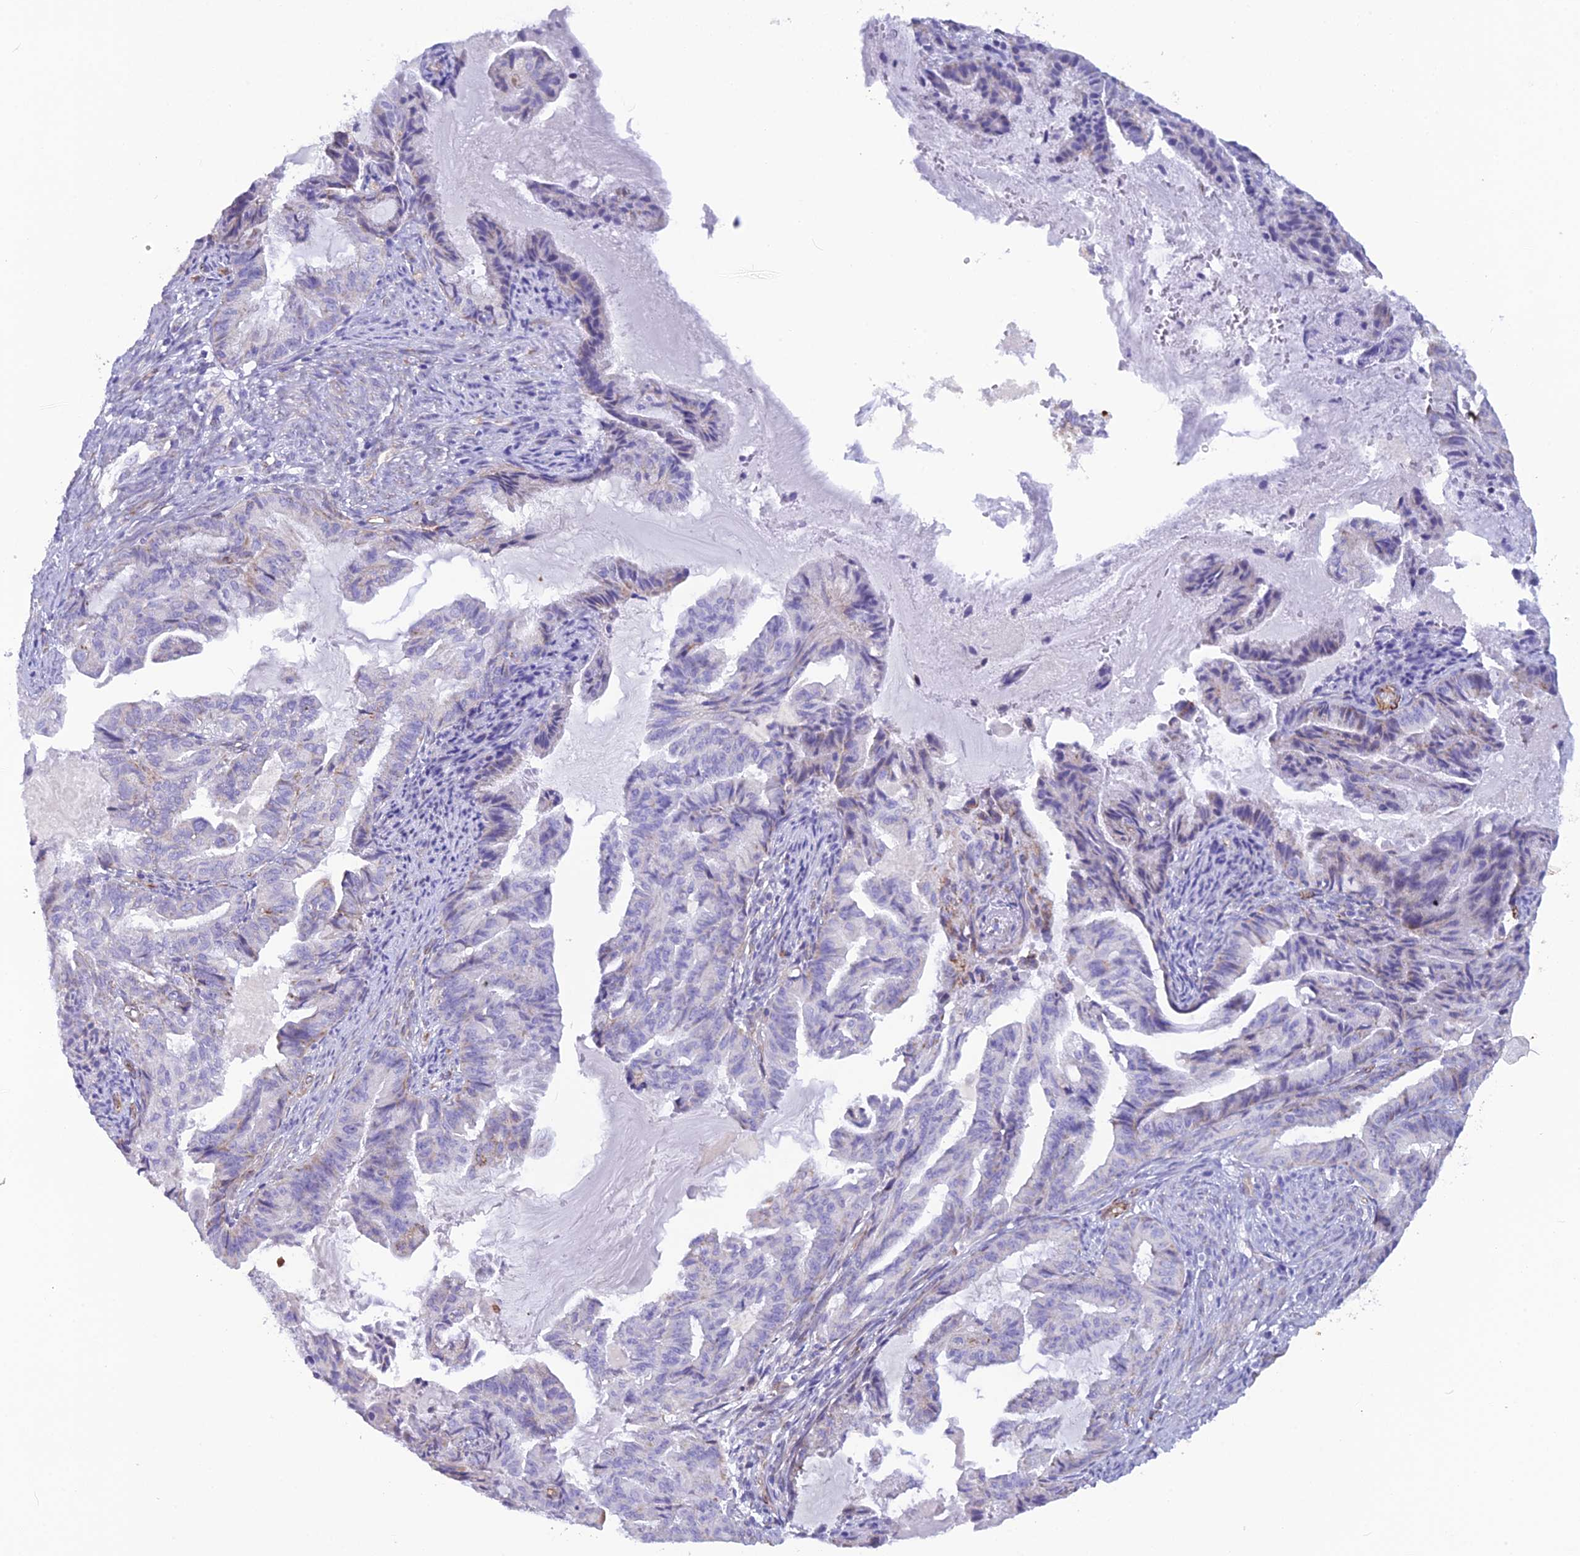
{"staining": {"intensity": "negative", "quantity": "none", "location": "none"}, "tissue": "endometrial cancer", "cell_type": "Tumor cells", "image_type": "cancer", "snomed": [{"axis": "morphology", "description": "Adenocarcinoma, NOS"}, {"axis": "topography", "description": "Endometrium"}], "caption": "Tumor cells are negative for brown protein staining in endometrial adenocarcinoma.", "gene": "POMGNT1", "patient": {"sex": "female", "age": 86}}